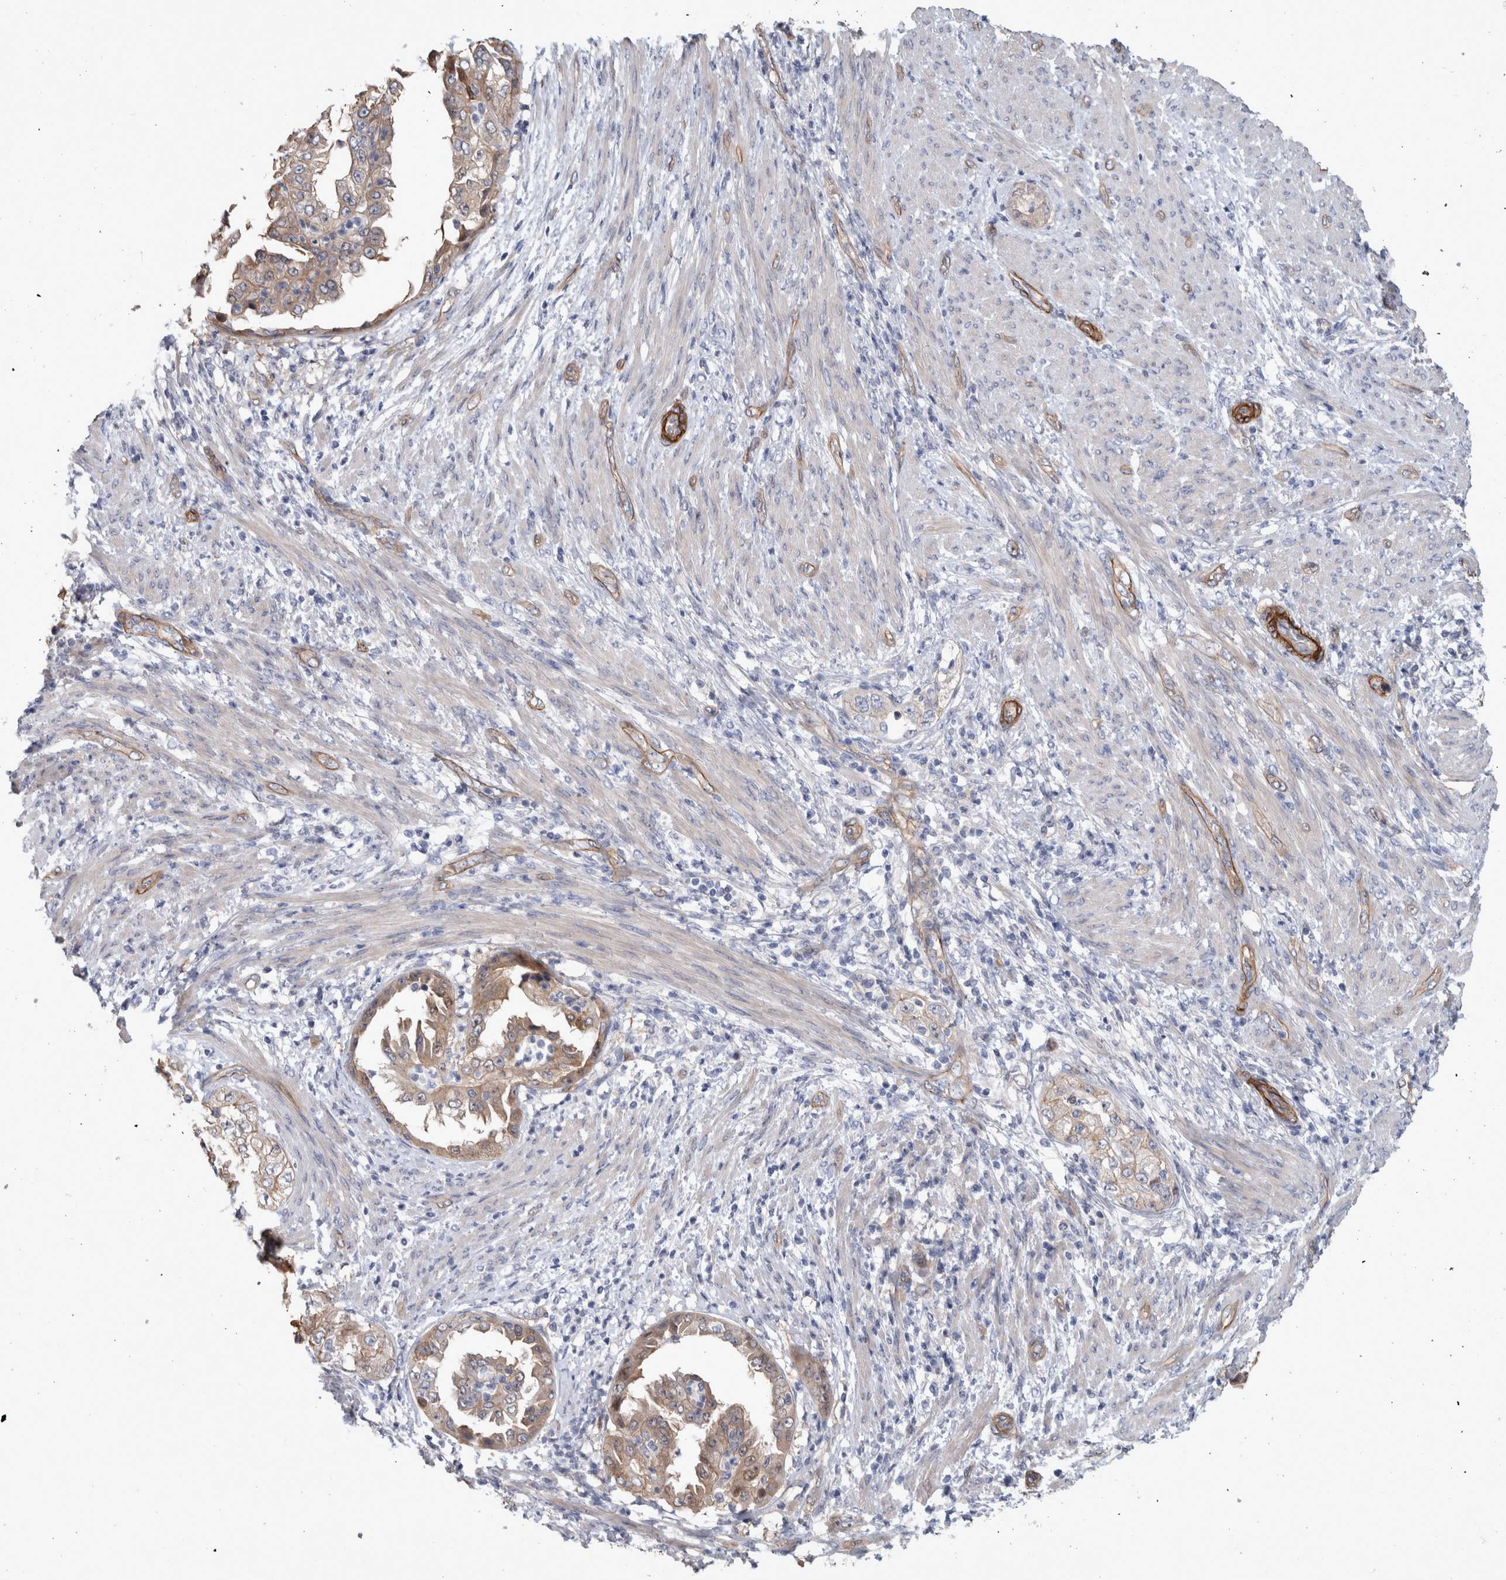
{"staining": {"intensity": "moderate", "quantity": ">75%", "location": "cytoplasmic/membranous"}, "tissue": "endometrial cancer", "cell_type": "Tumor cells", "image_type": "cancer", "snomed": [{"axis": "morphology", "description": "Adenocarcinoma, NOS"}, {"axis": "topography", "description": "Endometrium"}], "caption": "The image shows a brown stain indicating the presence of a protein in the cytoplasmic/membranous of tumor cells in adenocarcinoma (endometrial).", "gene": "BCAM", "patient": {"sex": "female", "age": 85}}